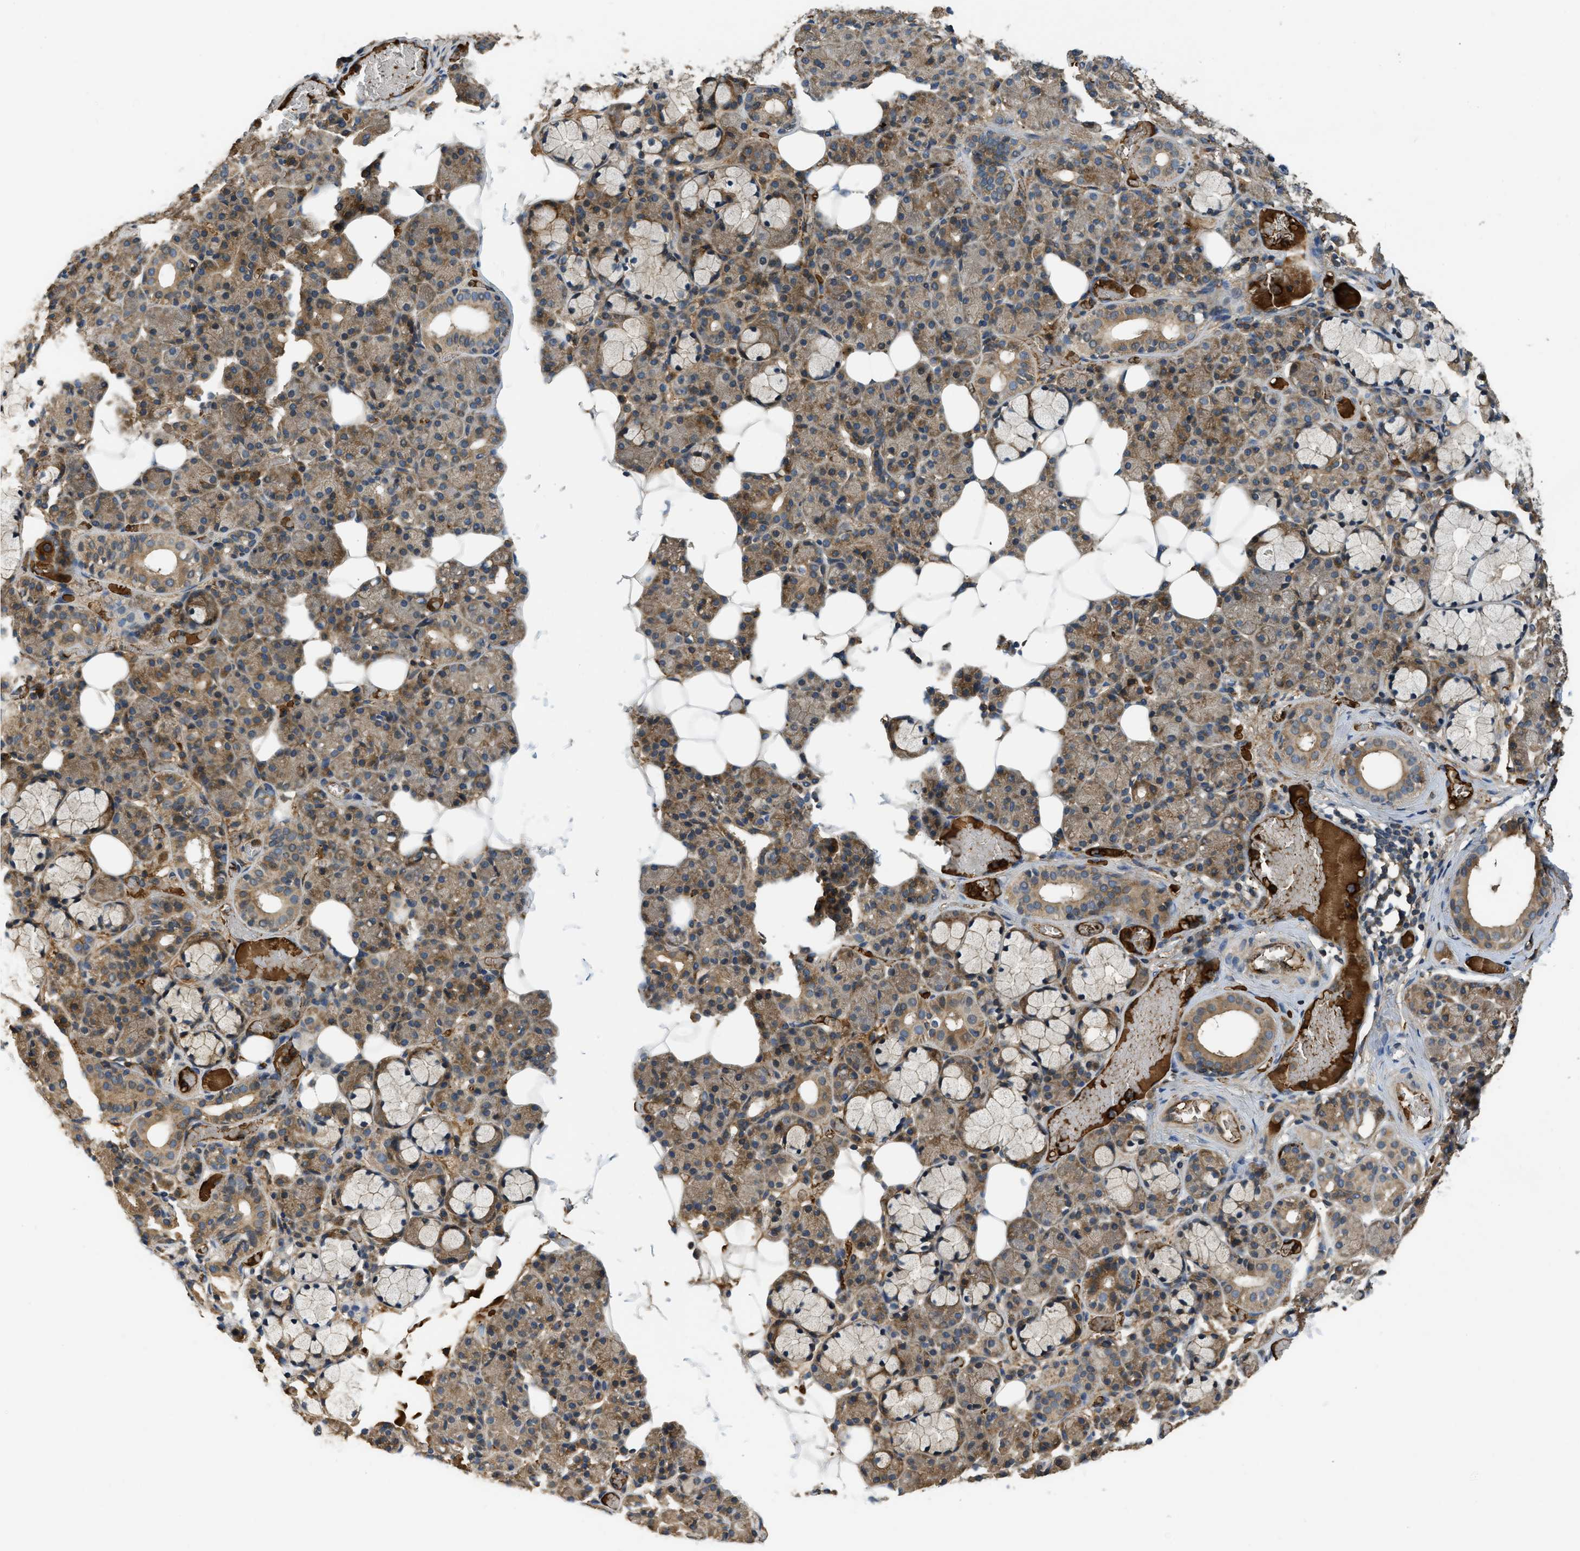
{"staining": {"intensity": "moderate", "quantity": "25%-75%", "location": "cytoplasmic/membranous"}, "tissue": "salivary gland", "cell_type": "Glandular cells", "image_type": "normal", "snomed": [{"axis": "morphology", "description": "Normal tissue, NOS"}, {"axis": "topography", "description": "Salivary gland"}], "caption": "Immunohistochemistry (IHC) staining of benign salivary gland, which shows medium levels of moderate cytoplasmic/membranous positivity in approximately 25%-75% of glandular cells indicating moderate cytoplasmic/membranous protein staining. The staining was performed using DAB (3,3'-diaminobenzidine) (brown) for protein detection and nuclei were counterstained in hematoxylin (blue).", "gene": "GGH", "patient": {"sex": "male", "age": 63}}